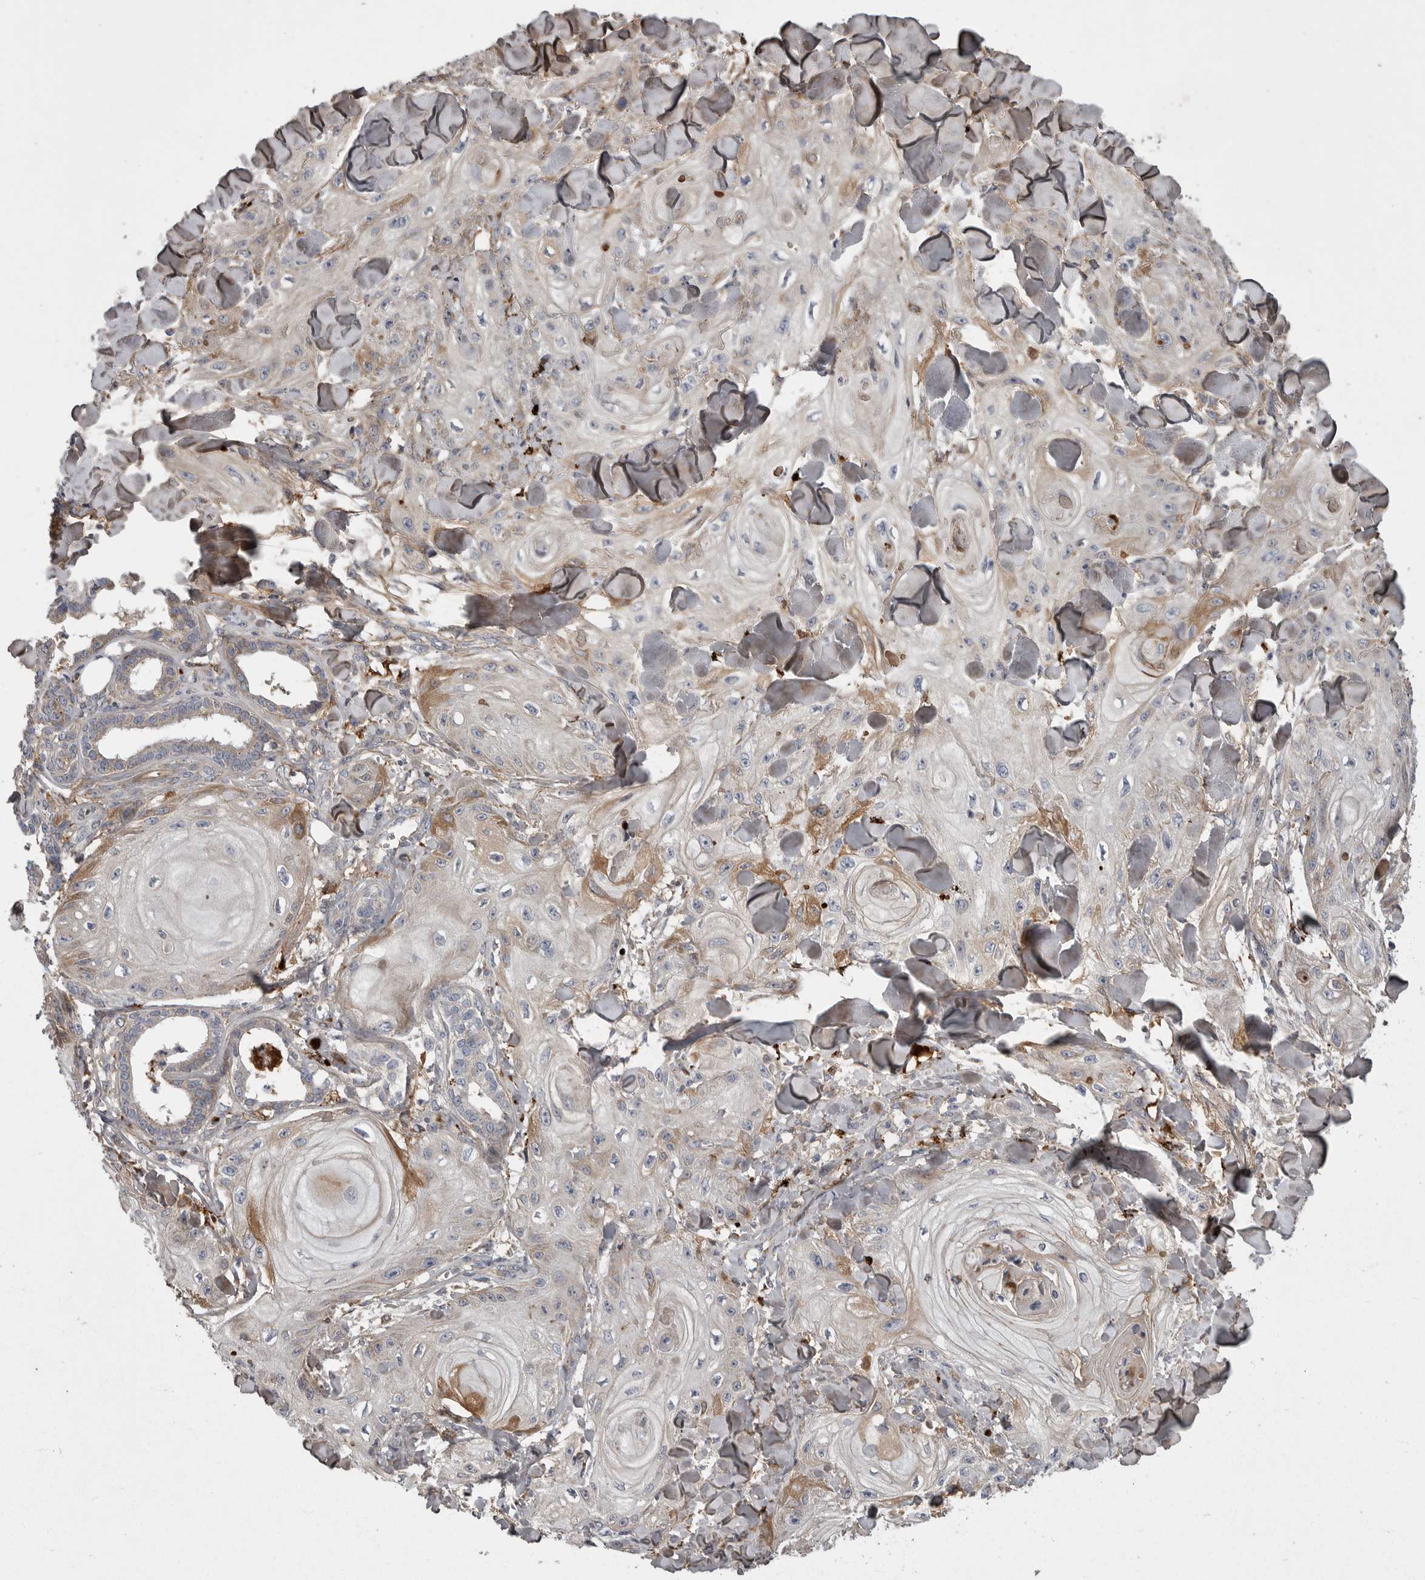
{"staining": {"intensity": "moderate", "quantity": "<25%", "location": "cytoplasmic/membranous"}, "tissue": "skin cancer", "cell_type": "Tumor cells", "image_type": "cancer", "snomed": [{"axis": "morphology", "description": "Squamous cell carcinoma, NOS"}, {"axis": "topography", "description": "Skin"}], "caption": "Skin cancer (squamous cell carcinoma) stained with immunohistochemistry displays moderate cytoplasmic/membranous positivity in approximately <25% of tumor cells. The staining was performed using DAB (3,3'-diaminobenzidine) to visualize the protein expression in brown, while the nuclei were stained in blue with hematoxylin (Magnification: 20x).", "gene": "CRP", "patient": {"sex": "male", "age": 74}}